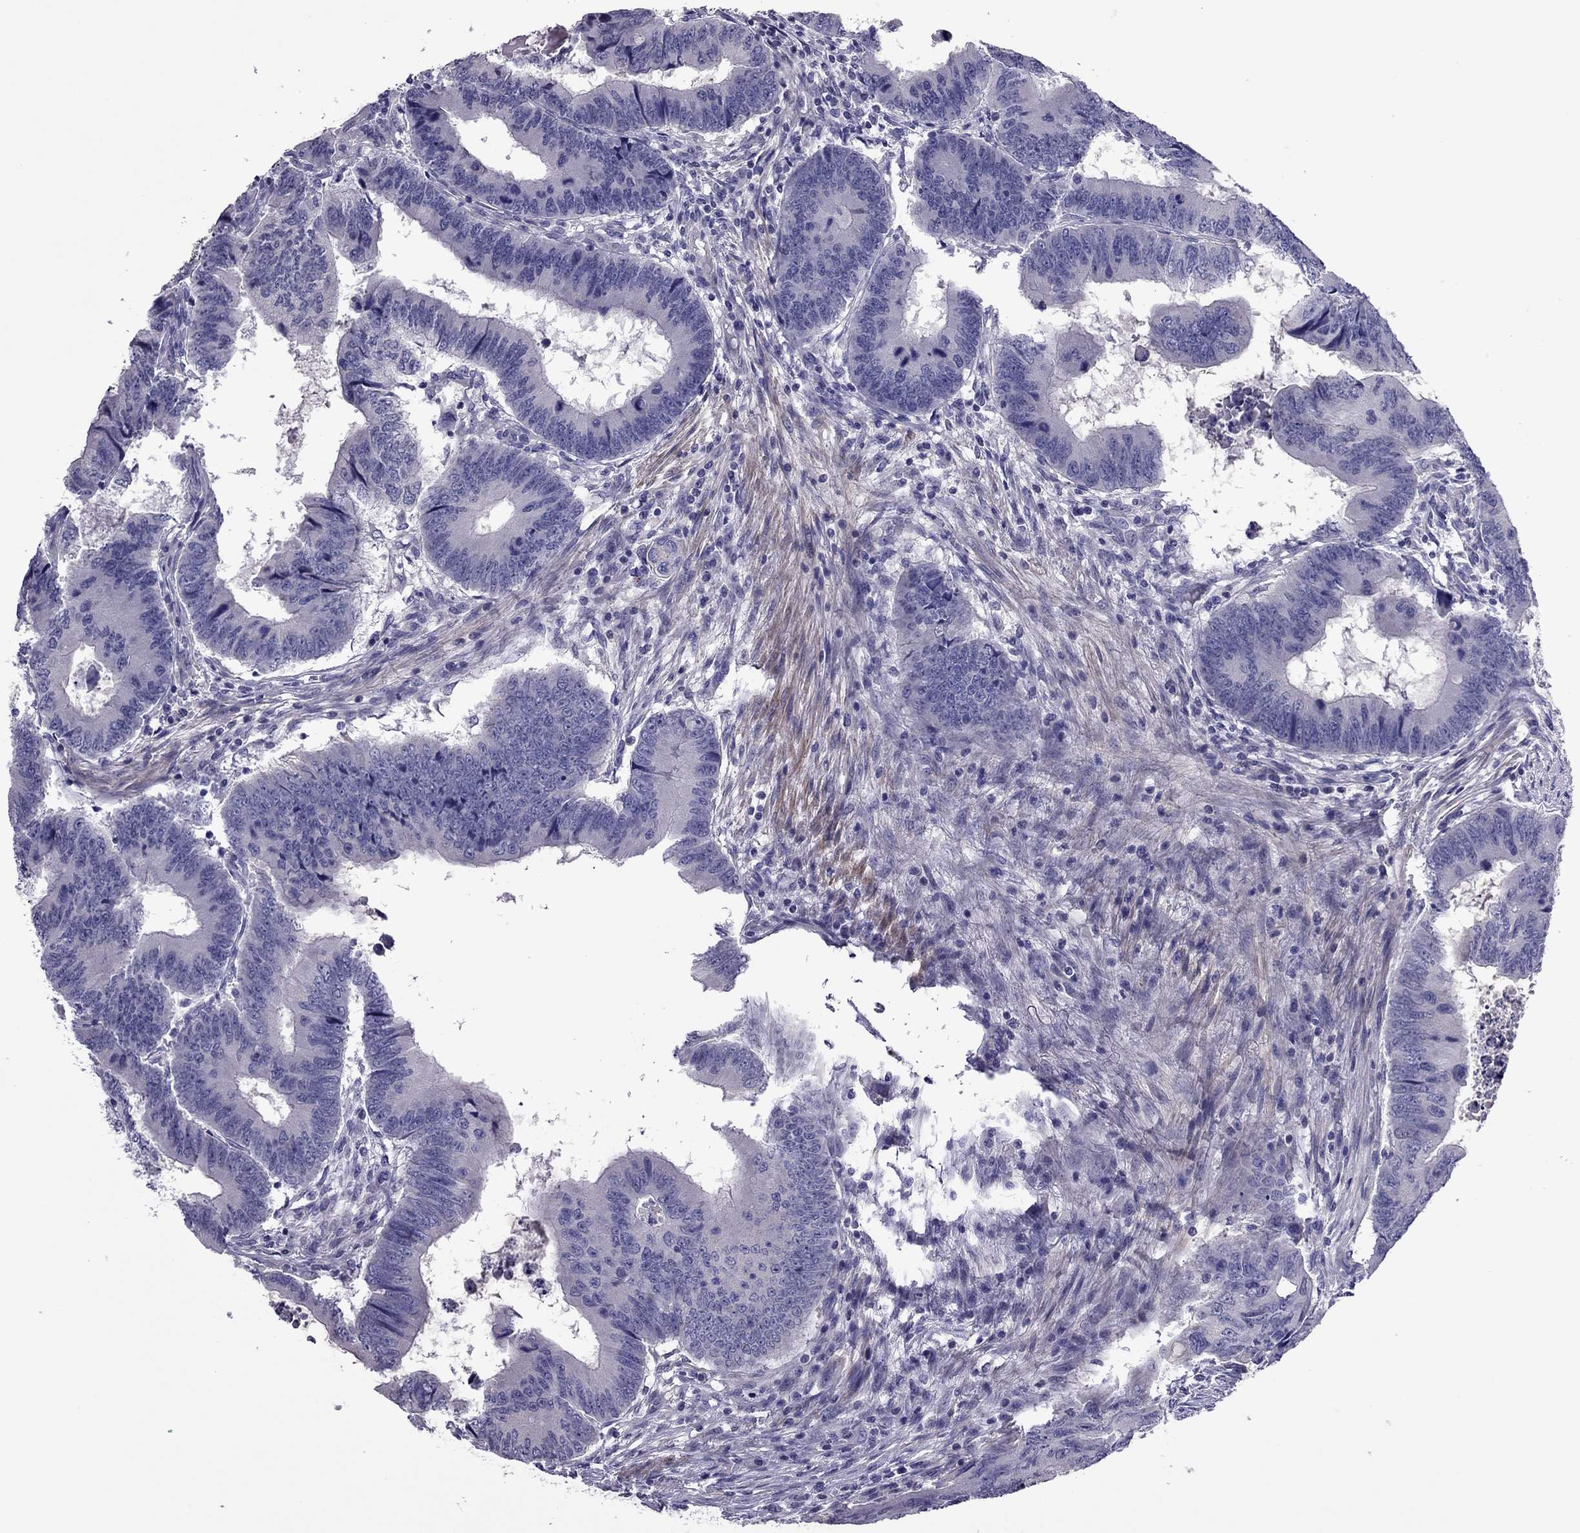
{"staining": {"intensity": "negative", "quantity": "none", "location": "none"}, "tissue": "colorectal cancer", "cell_type": "Tumor cells", "image_type": "cancer", "snomed": [{"axis": "morphology", "description": "Adenocarcinoma, NOS"}, {"axis": "topography", "description": "Colon"}], "caption": "Immunohistochemistry micrograph of human adenocarcinoma (colorectal) stained for a protein (brown), which exhibits no expression in tumor cells.", "gene": "SLC16A8", "patient": {"sex": "male", "age": 53}}